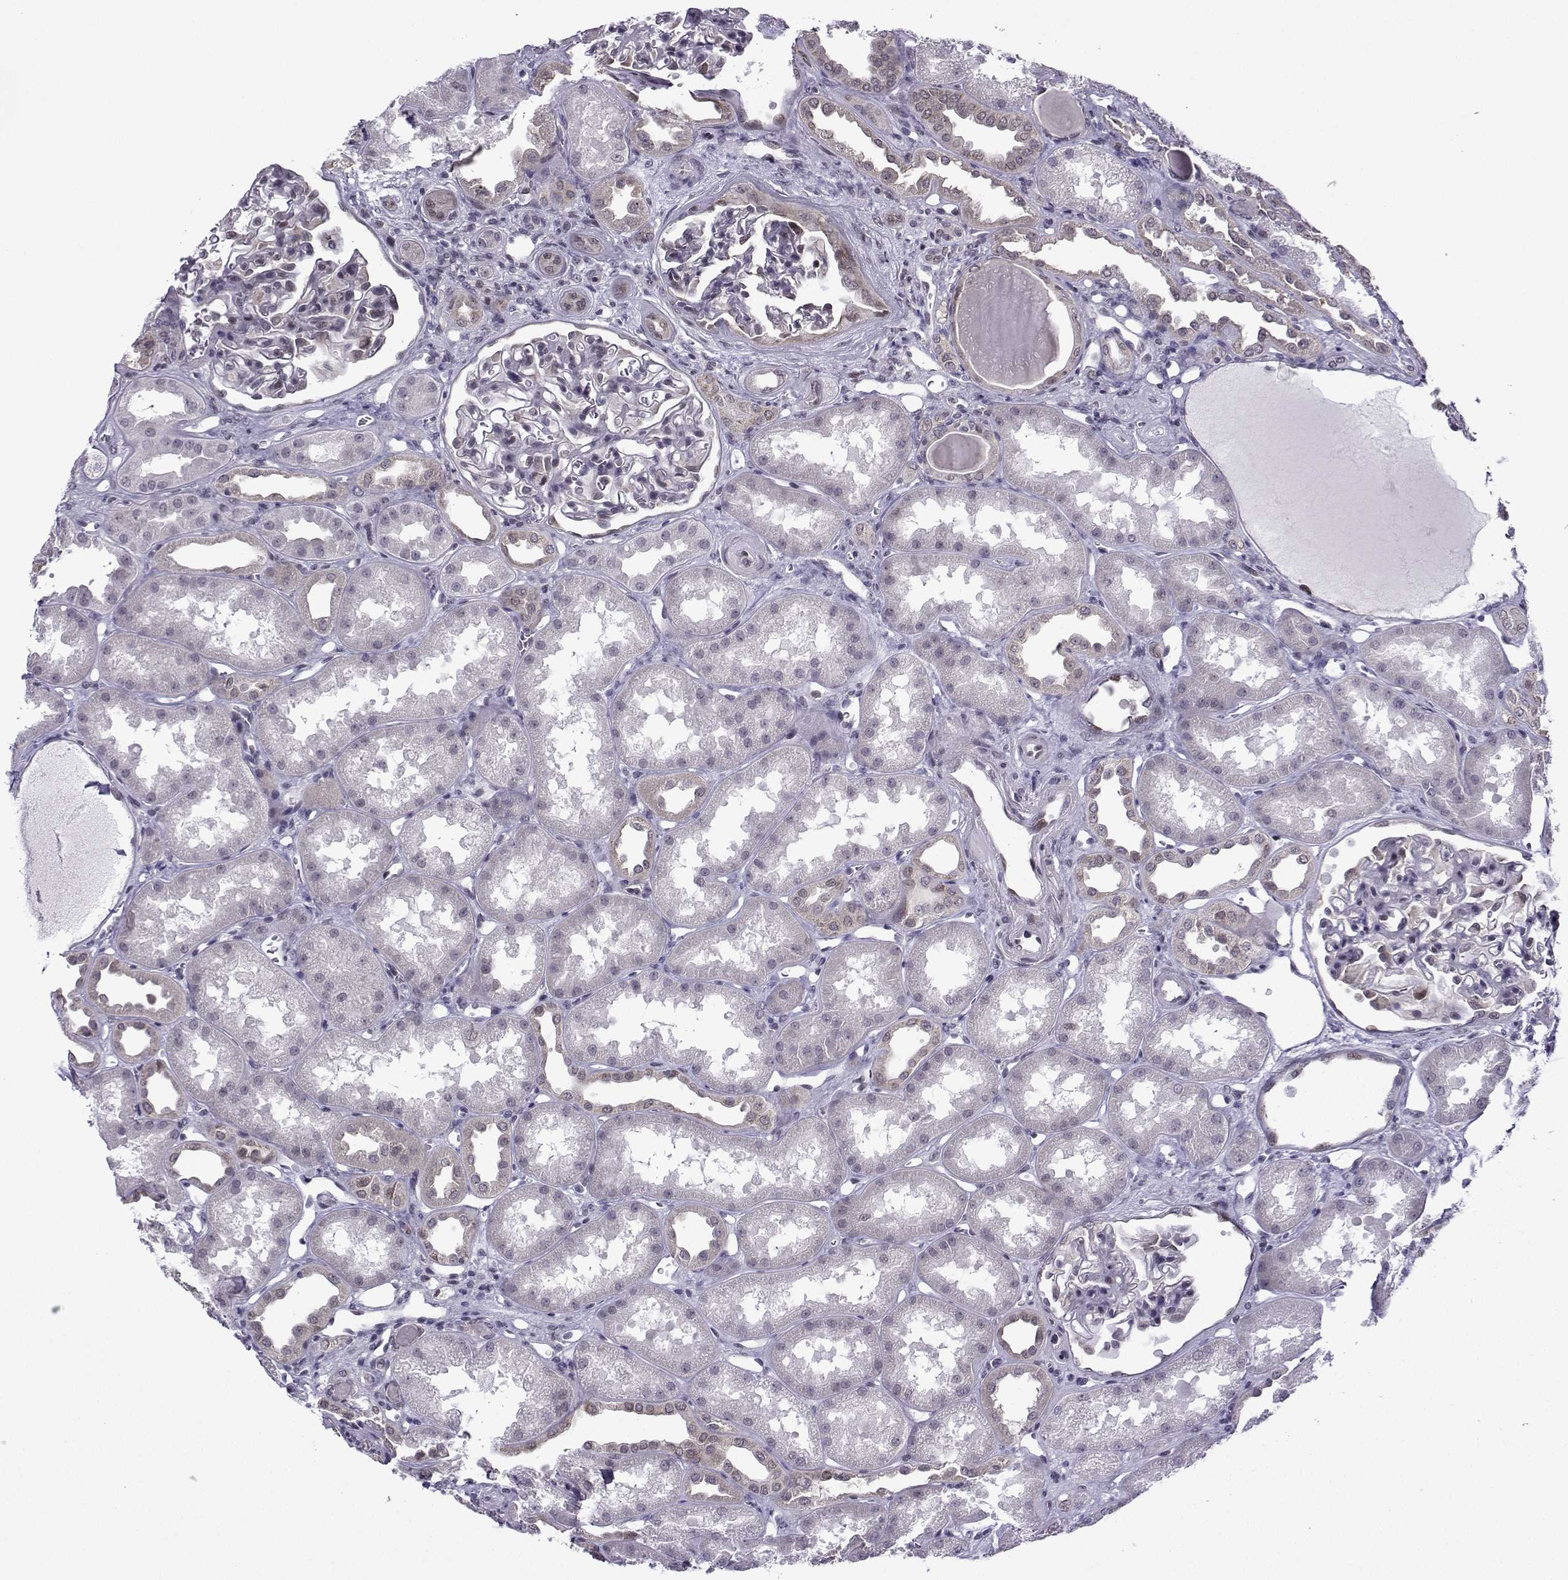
{"staining": {"intensity": "negative", "quantity": "none", "location": "none"}, "tissue": "kidney", "cell_type": "Cells in glomeruli", "image_type": "normal", "snomed": [{"axis": "morphology", "description": "Normal tissue, NOS"}, {"axis": "topography", "description": "Kidney"}], "caption": "Histopathology image shows no significant protein positivity in cells in glomeruli of unremarkable kidney.", "gene": "FGF3", "patient": {"sex": "male", "age": 61}}